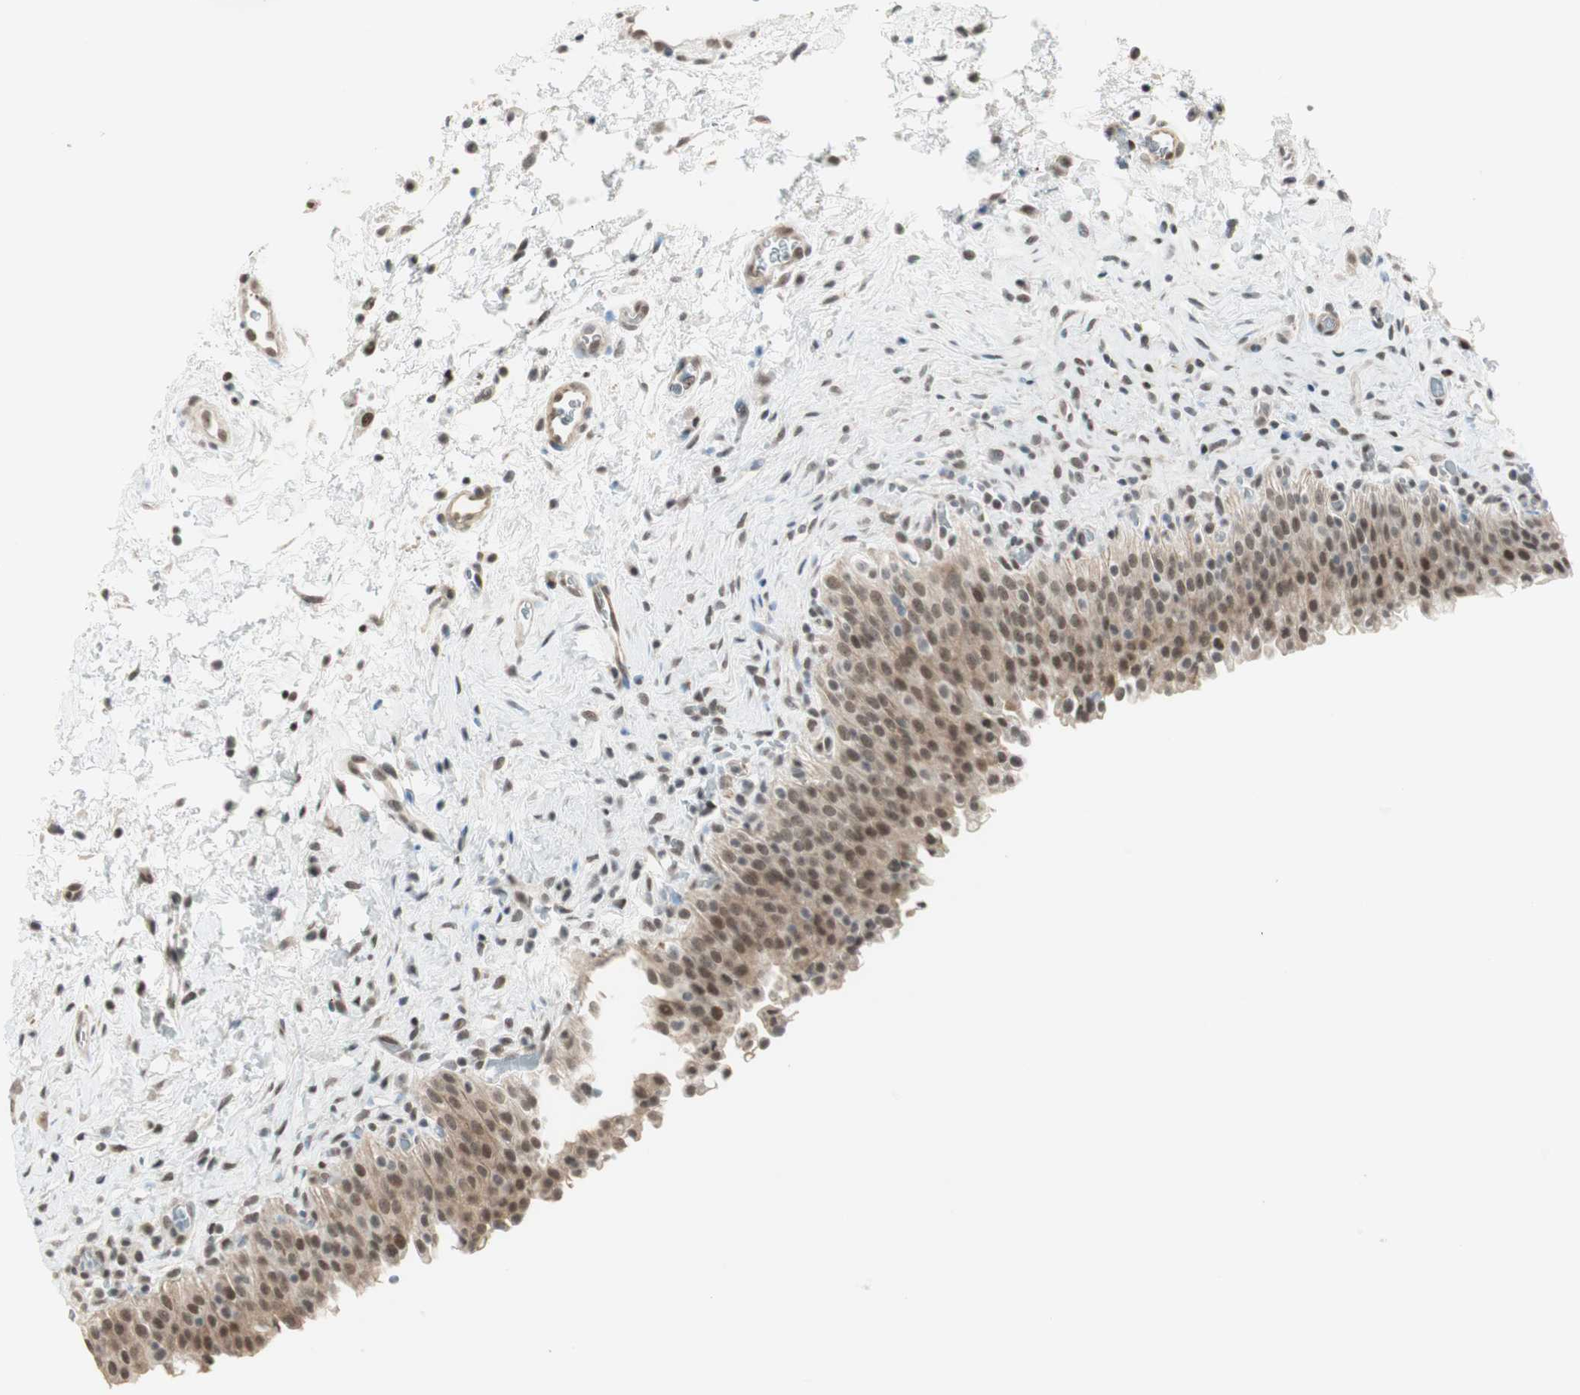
{"staining": {"intensity": "moderate", "quantity": ">75%", "location": "cytoplasmic/membranous,nuclear"}, "tissue": "urinary bladder", "cell_type": "Urothelial cells", "image_type": "normal", "snomed": [{"axis": "morphology", "description": "Normal tissue, NOS"}, {"axis": "topography", "description": "Urinary bladder"}], "caption": "Benign urinary bladder exhibits moderate cytoplasmic/membranous,nuclear positivity in about >75% of urothelial cells, visualized by immunohistochemistry. Immunohistochemistry stains the protein of interest in brown and the nuclei are stained blue.", "gene": "ZBTB17", "patient": {"sex": "male", "age": 51}}